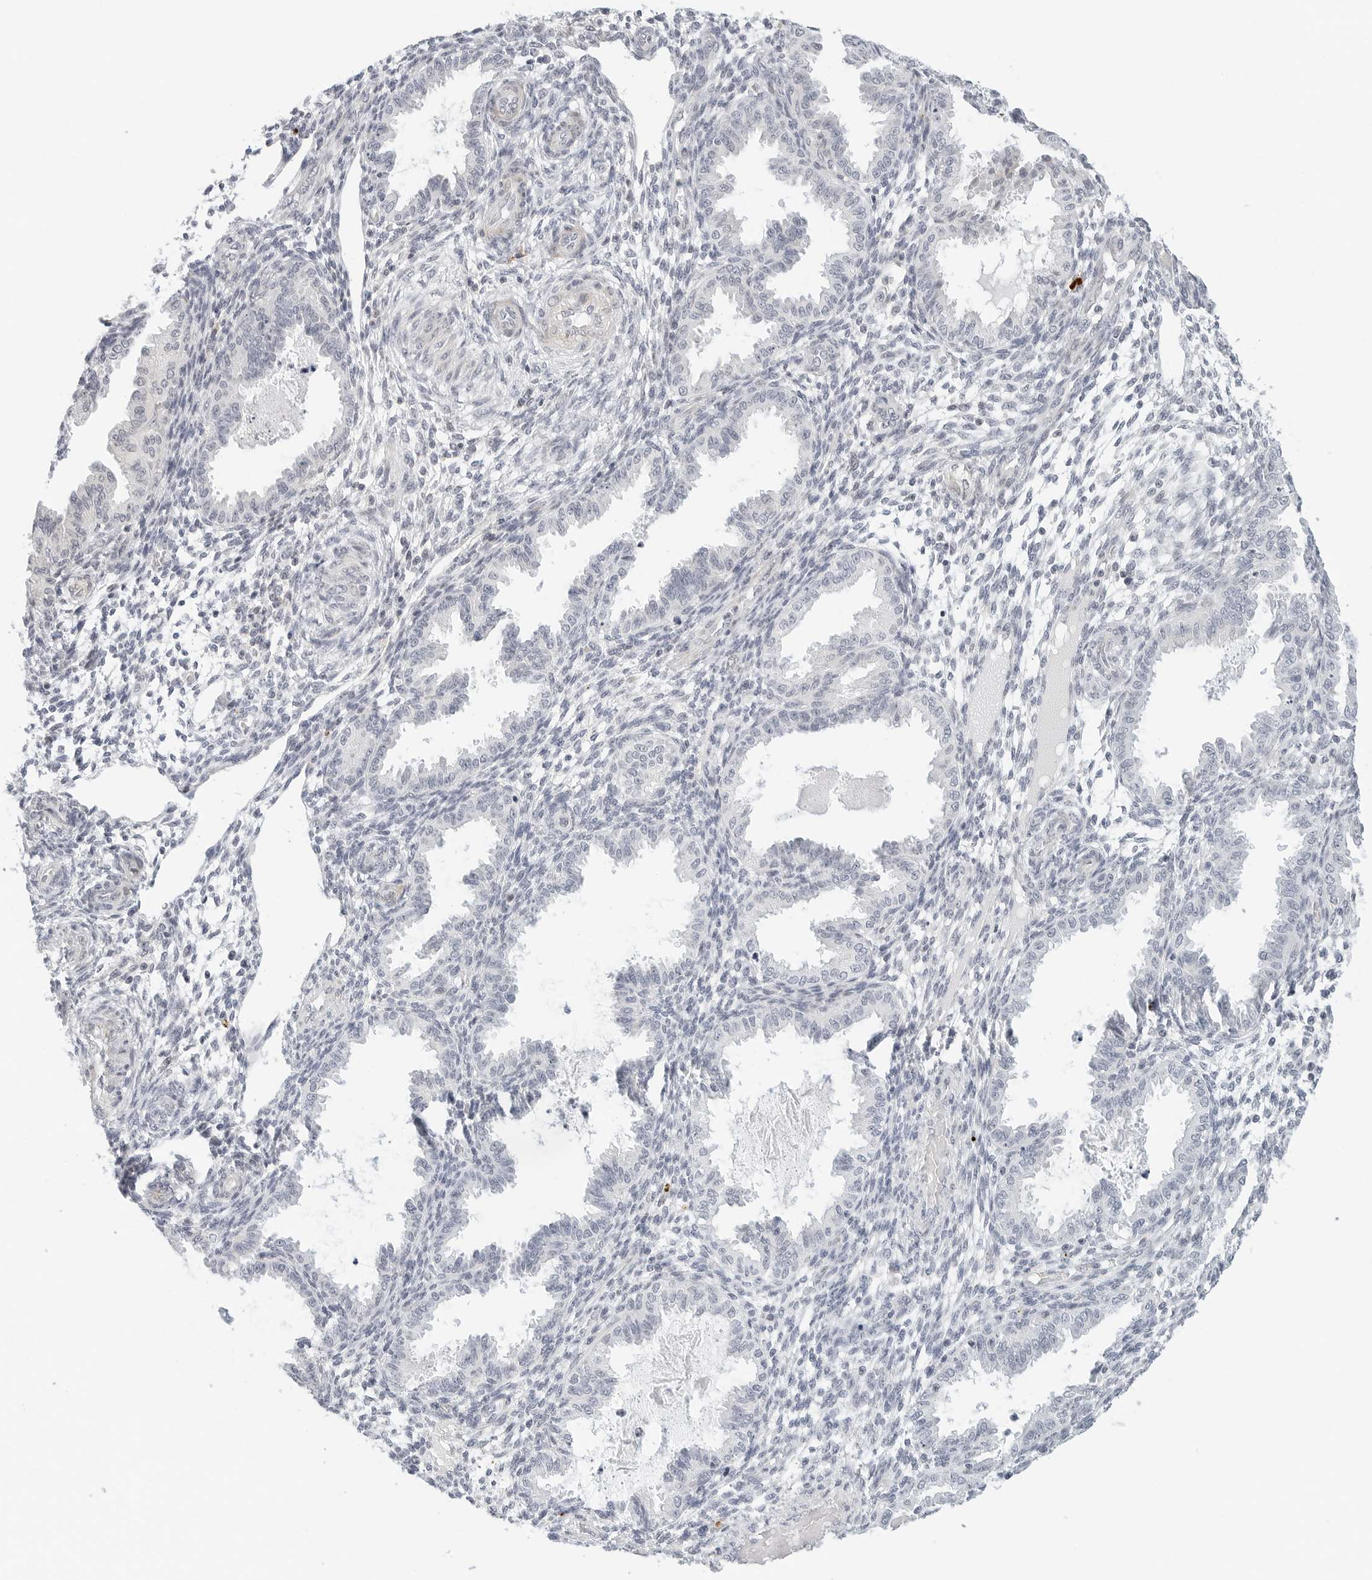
{"staining": {"intensity": "negative", "quantity": "none", "location": "none"}, "tissue": "endometrium", "cell_type": "Cells in endometrial stroma", "image_type": "normal", "snomed": [{"axis": "morphology", "description": "Normal tissue, NOS"}, {"axis": "topography", "description": "Endometrium"}], "caption": "This is an immunohistochemistry (IHC) micrograph of benign human endometrium. There is no expression in cells in endometrial stroma.", "gene": "PARP10", "patient": {"sex": "female", "age": 33}}